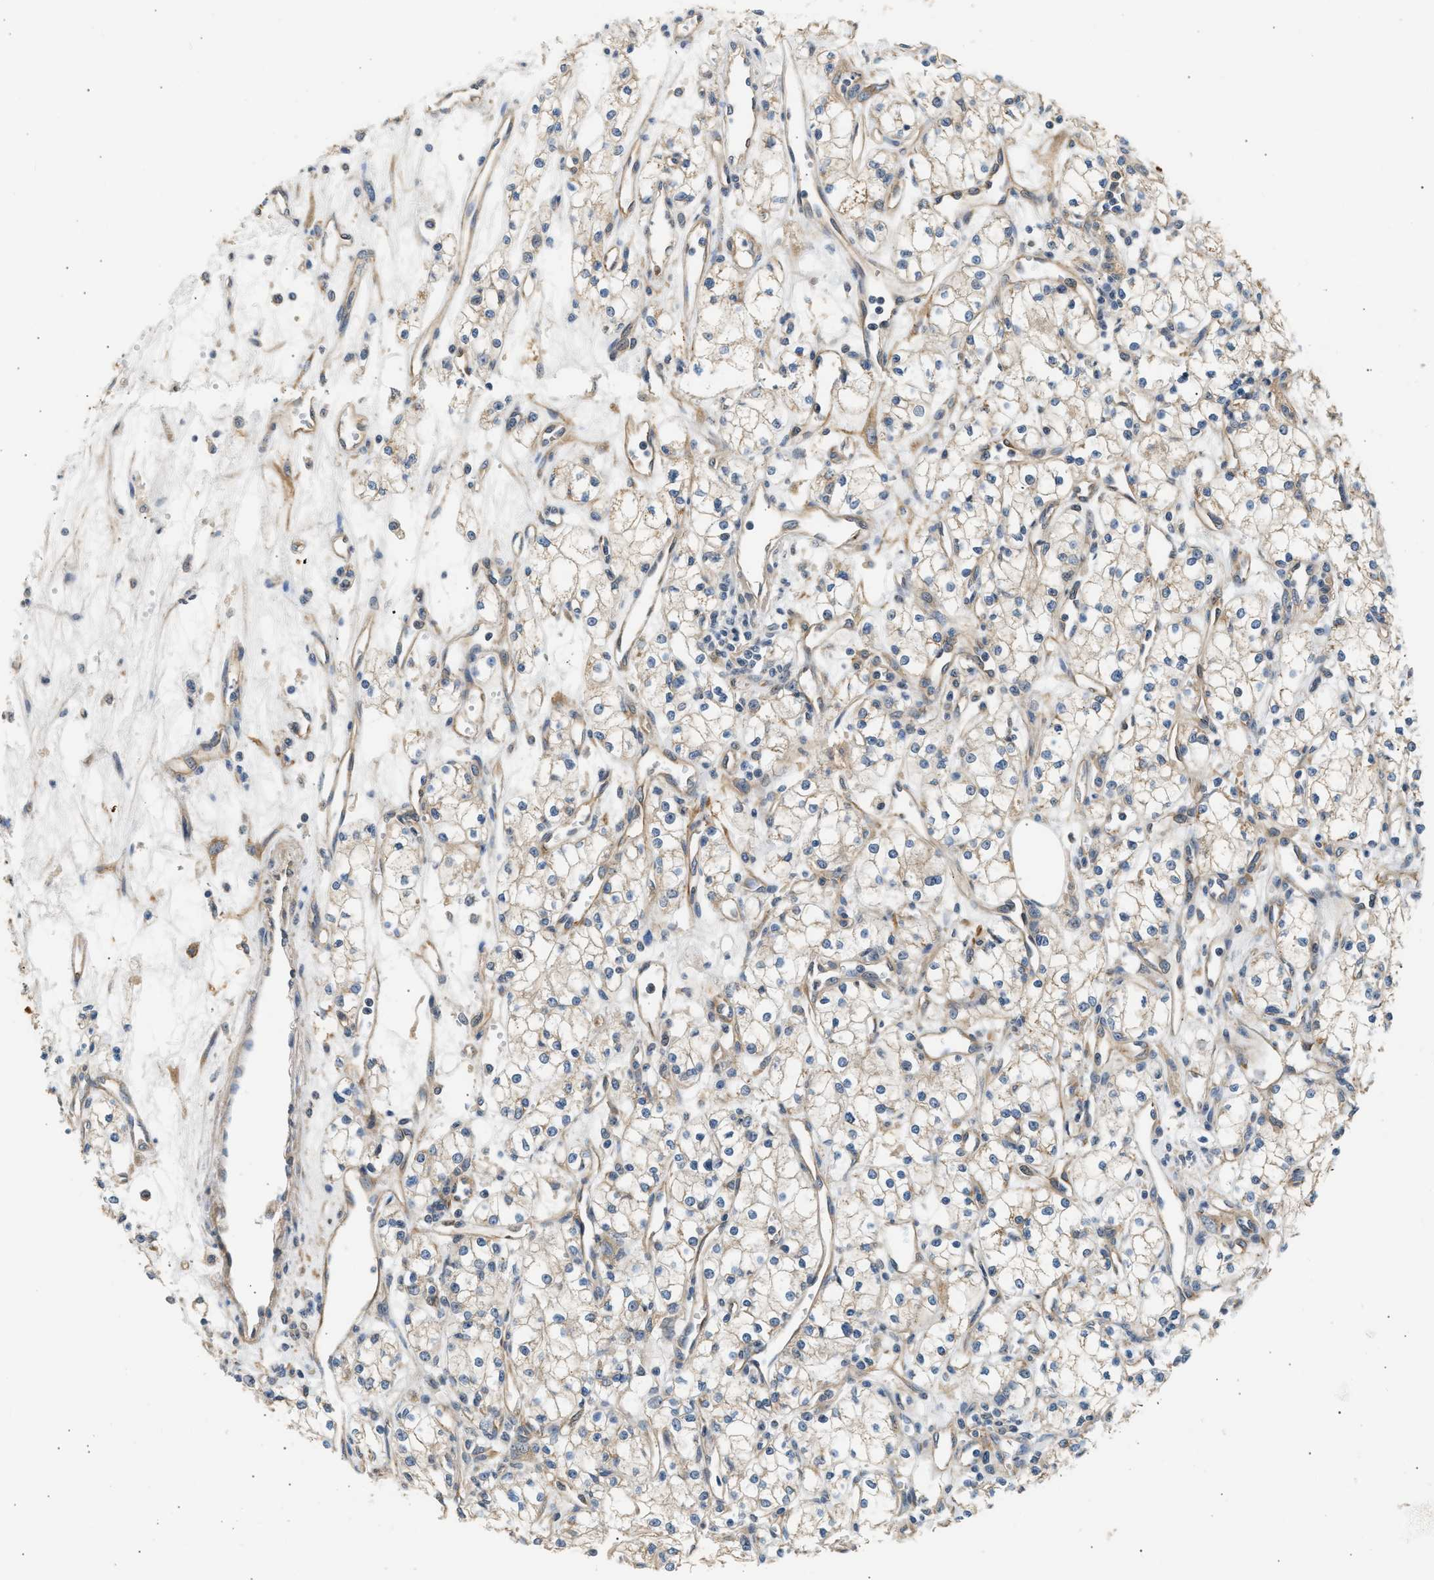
{"staining": {"intensity": "weak", "quantity": ">75%", "location": "cytoplasmic/membranous"}, "tissue": "renal cancer", "cell_type": "Tumor cells", "image_type": "cancer", "snomed": [{"axis": "morphology", "description": "Adenocarcinoma, NOS"}, {"axis": "topography", "description": "Kidney"}], "caption": "Immunohistochemistry (IHC) micrograph of neoplastic tissue: renal cancer stained using immunohistochemistry reveals low levels of weak protein expression localized specifically in the cytoplasmic/membranous of tumor cells, appearing as a cytoplasmic/membranous brown color.", "gene": "WDR31", "patient": {"sex": "male", "age": 59}}